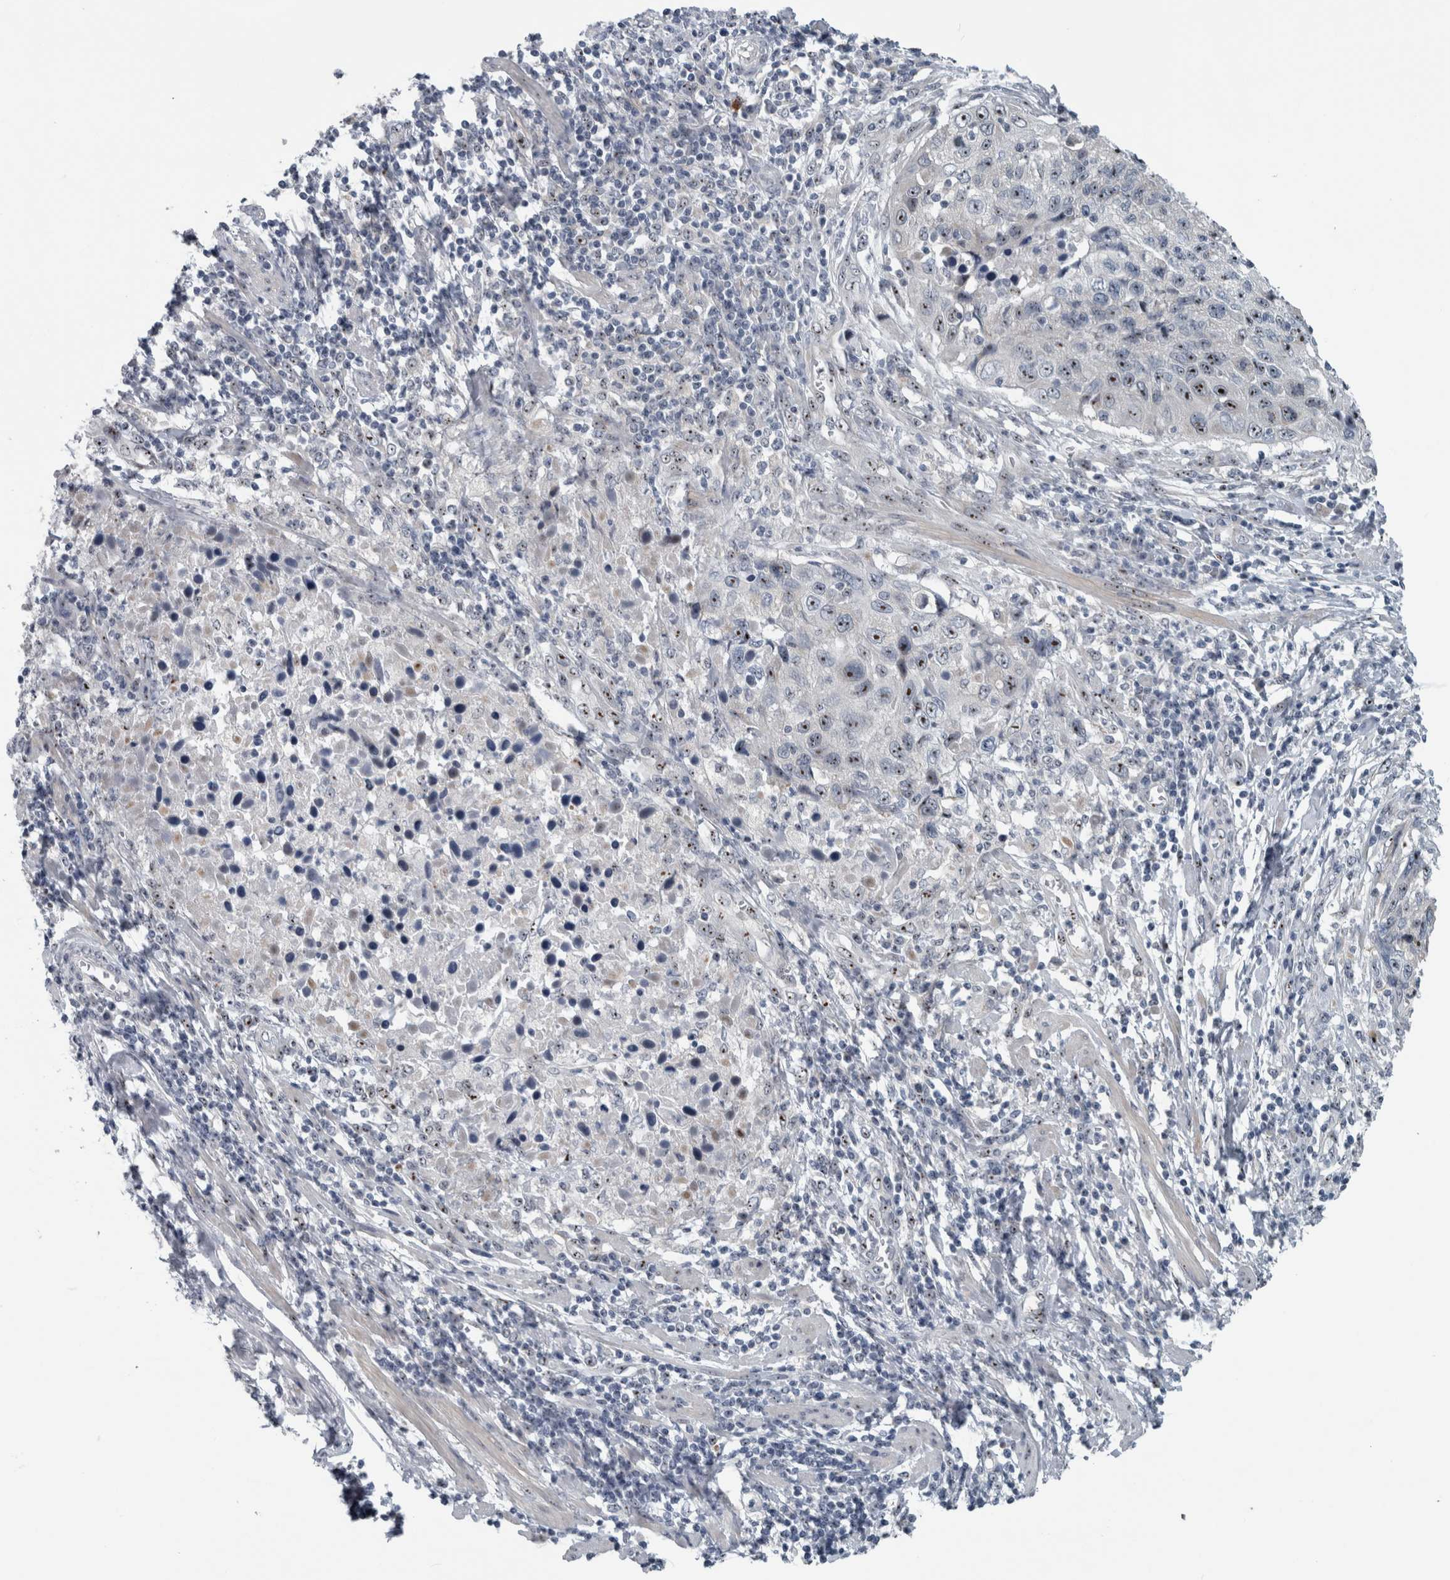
{"staining": {"intensity": "moderate", "quantity": "<25%", "location": "nuclear"}, "tissue": "cervical cancer", "cell_type": "Tumor cells", "image_type": "cancer", "snomed": [{"axis": "morphology", "description": "Squamous cell carcinoma, NOS"}, {"axis": "topography", "description": "Cervix"}], "caption": "Cervical cancer (squamous cell carcinoma) stained for a protein (brown) reveals moderate nuclear positive positivity in approximately <25% of tumor cells.", "gene": "UTP6", "patient": {"sex": "female", "age": 53}}